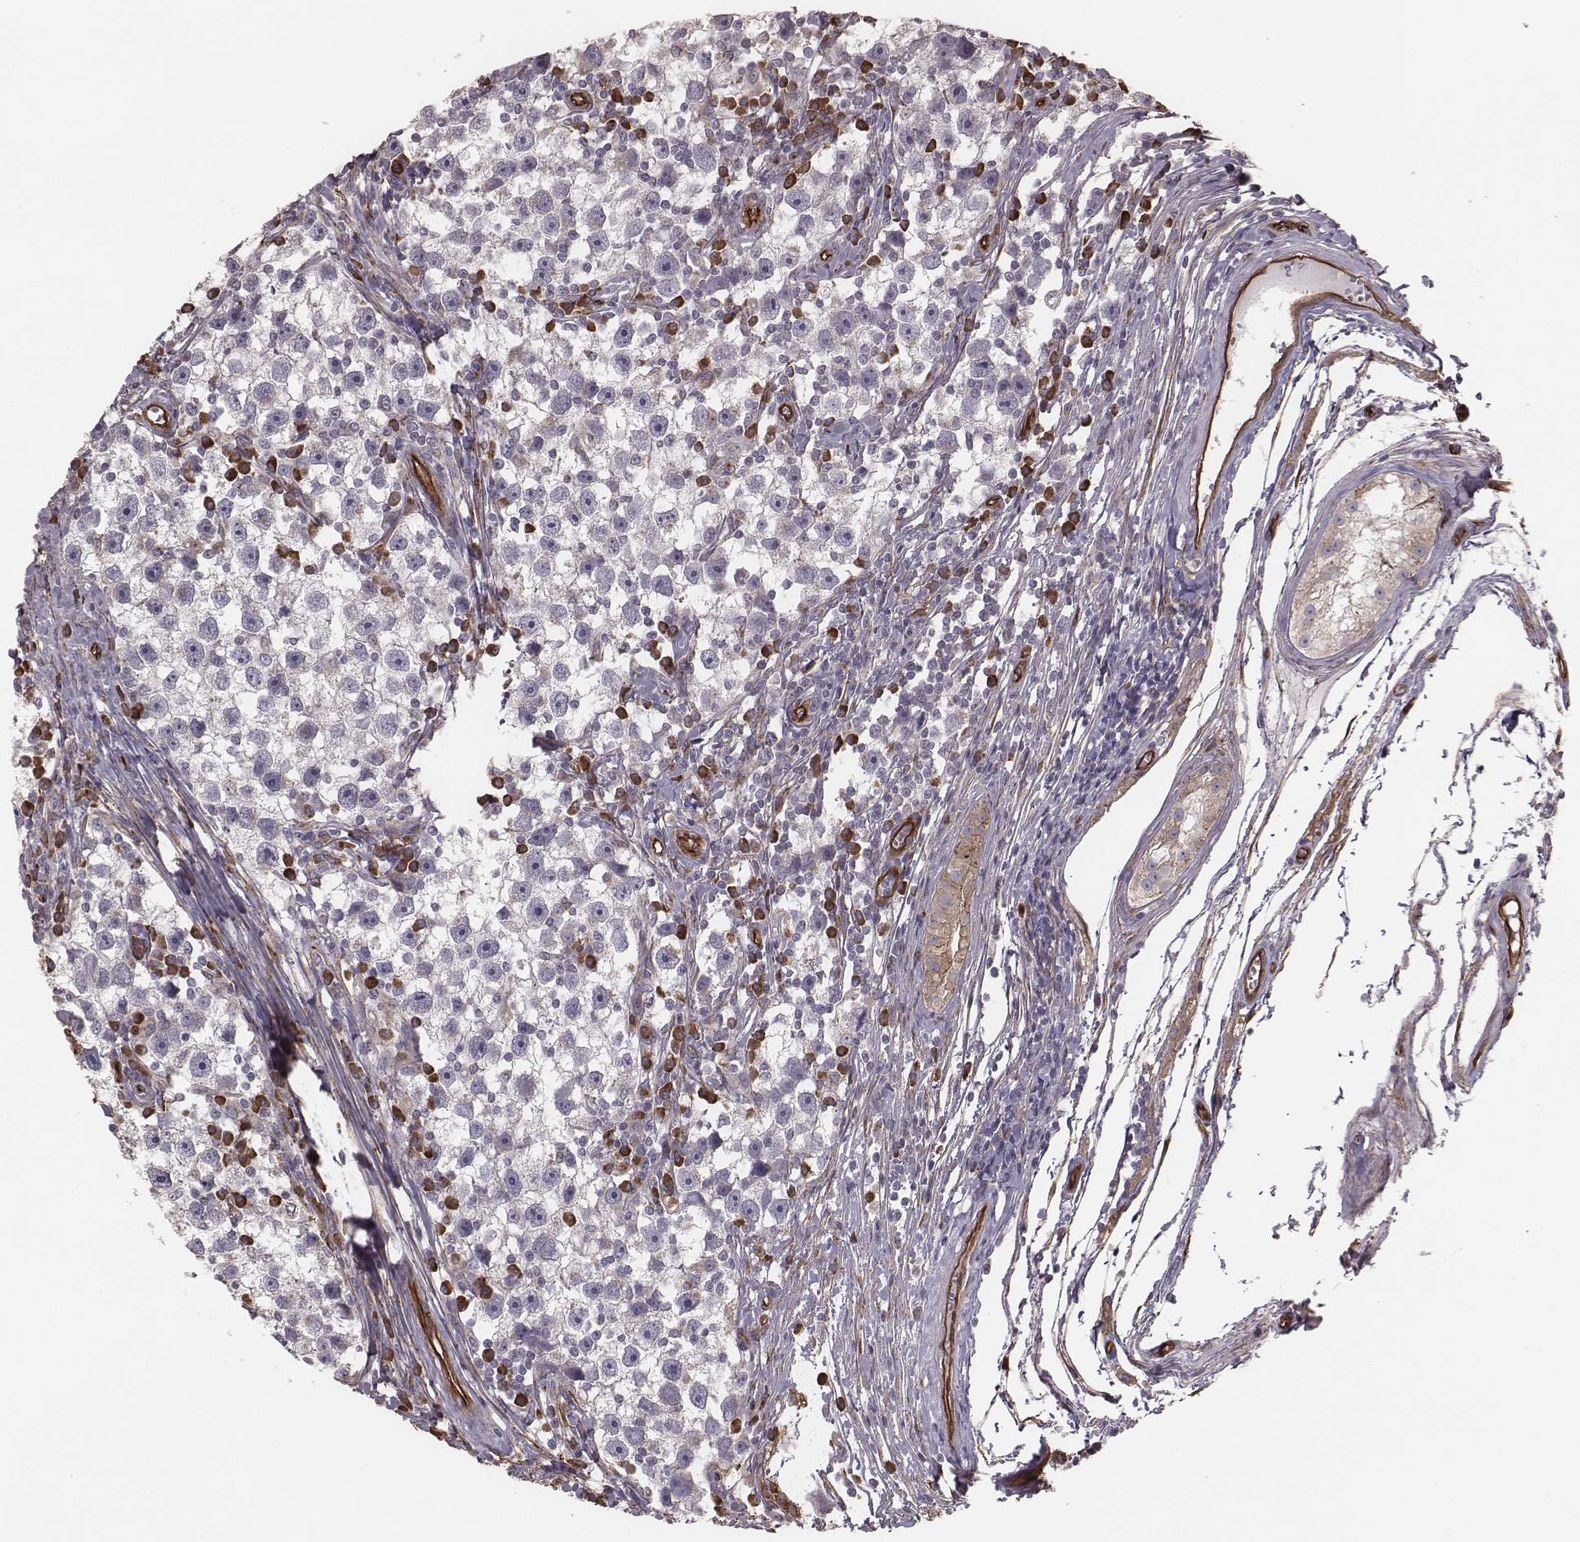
{"staining": {"intensity": "negative", "quantity": "none", "location": "none"}, "tissue": "testis cancer", "cell_type": "Tumor cells", "image_type": "cancer", "snomed": [{"axis": "morphology", "description": "Seminoma, NOS"}, {"axis": "topography", "description": "Testis"}], "caption": "High magnification brightfield microscopy of testis cancer (seminoma) stained with DAB (brown) and counterstained with hematoxylin (blue): tumor cells show no significant staining.", "gene": "PALMD", "patient": {"sex": "male", "age": 30}}